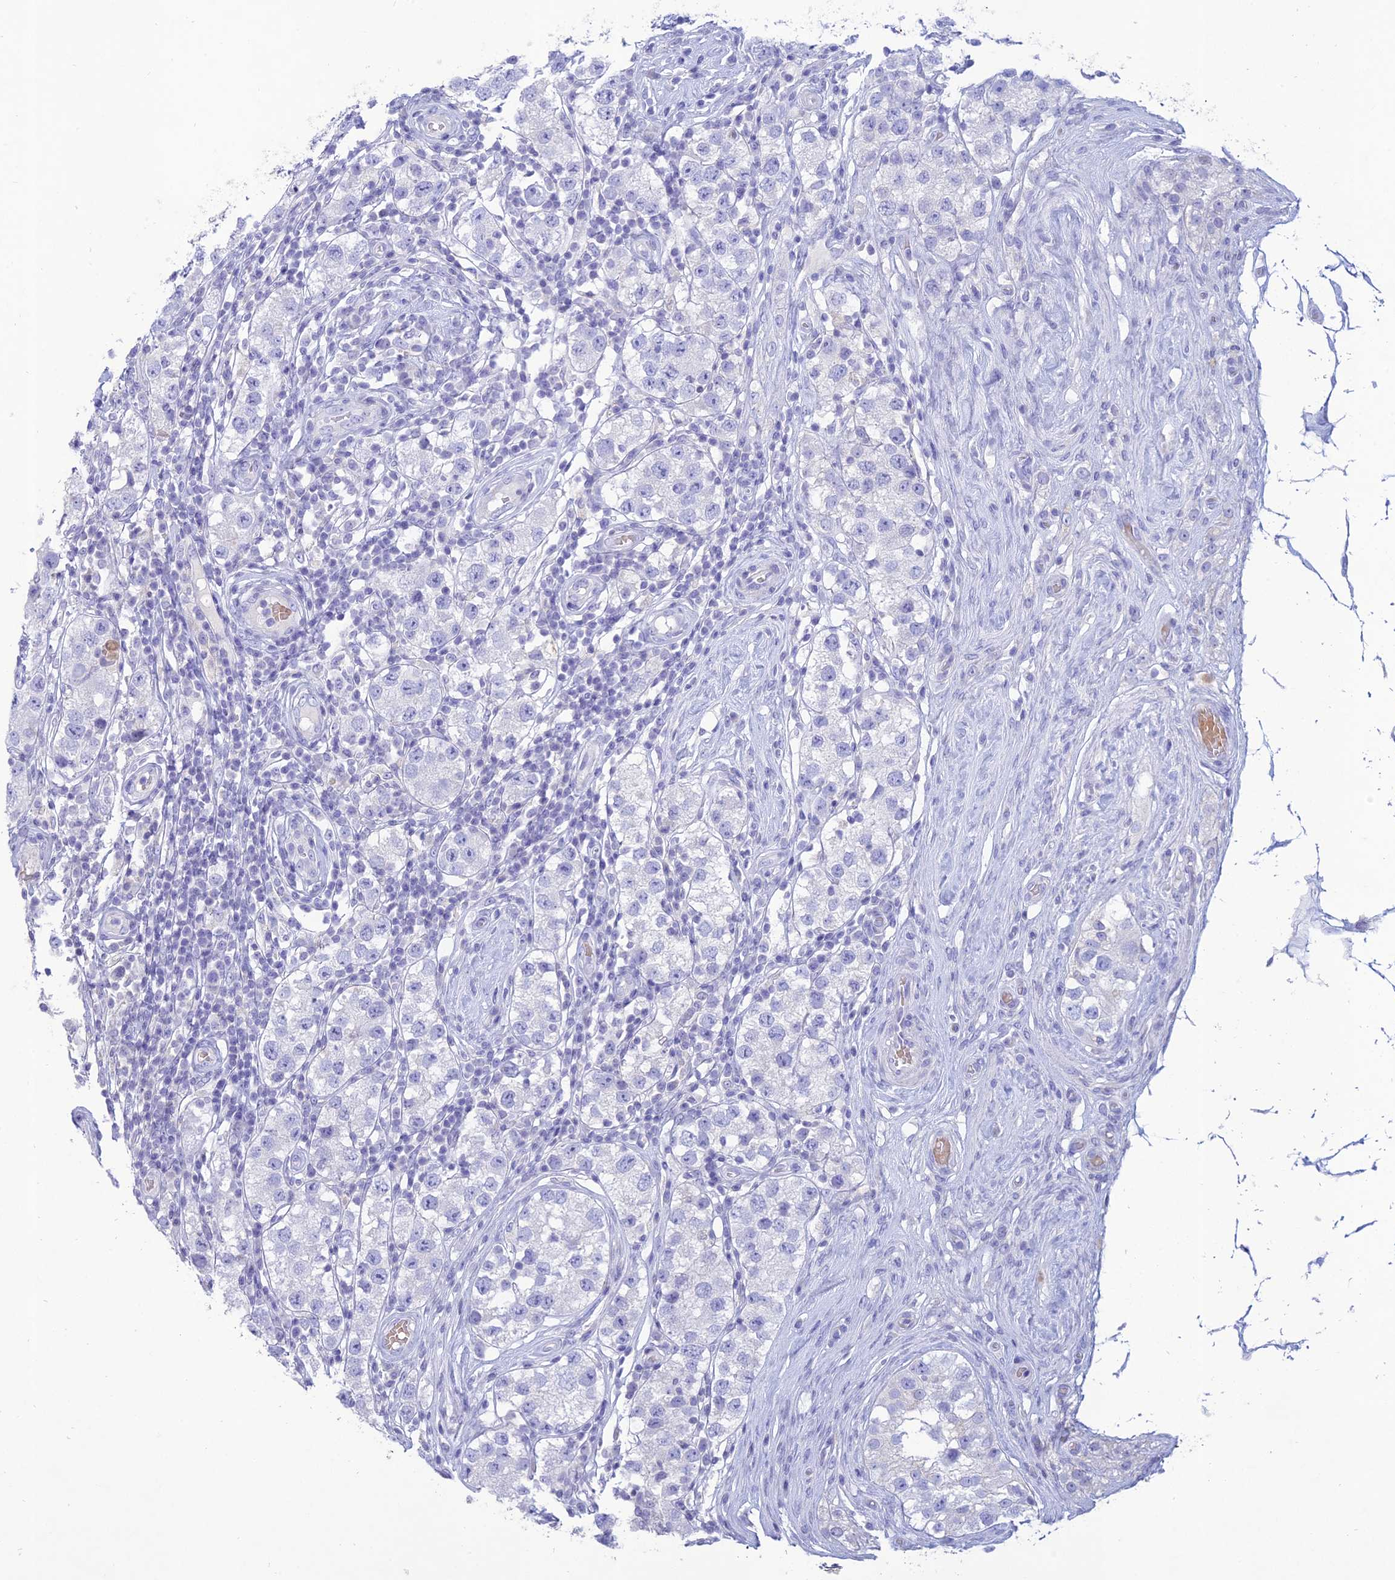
{"staining": {"intensity": "negative", "quantity": "none", "location": "none"}, "tissue": "testis cancer", "cell_type": "Tumor cells", "image_type": "cancer", "snomed": [{"axis": "morphology", "description": "Seminoma, NOS"}, {"axis": "topography", "description": "Testis"}], "caption": "Human testis cancer stained for a protein using immunohistochemistry exhibits no expression in tumor cells.", "gene": "MAL2", "patient": {"sex": "male", "age": 34}}